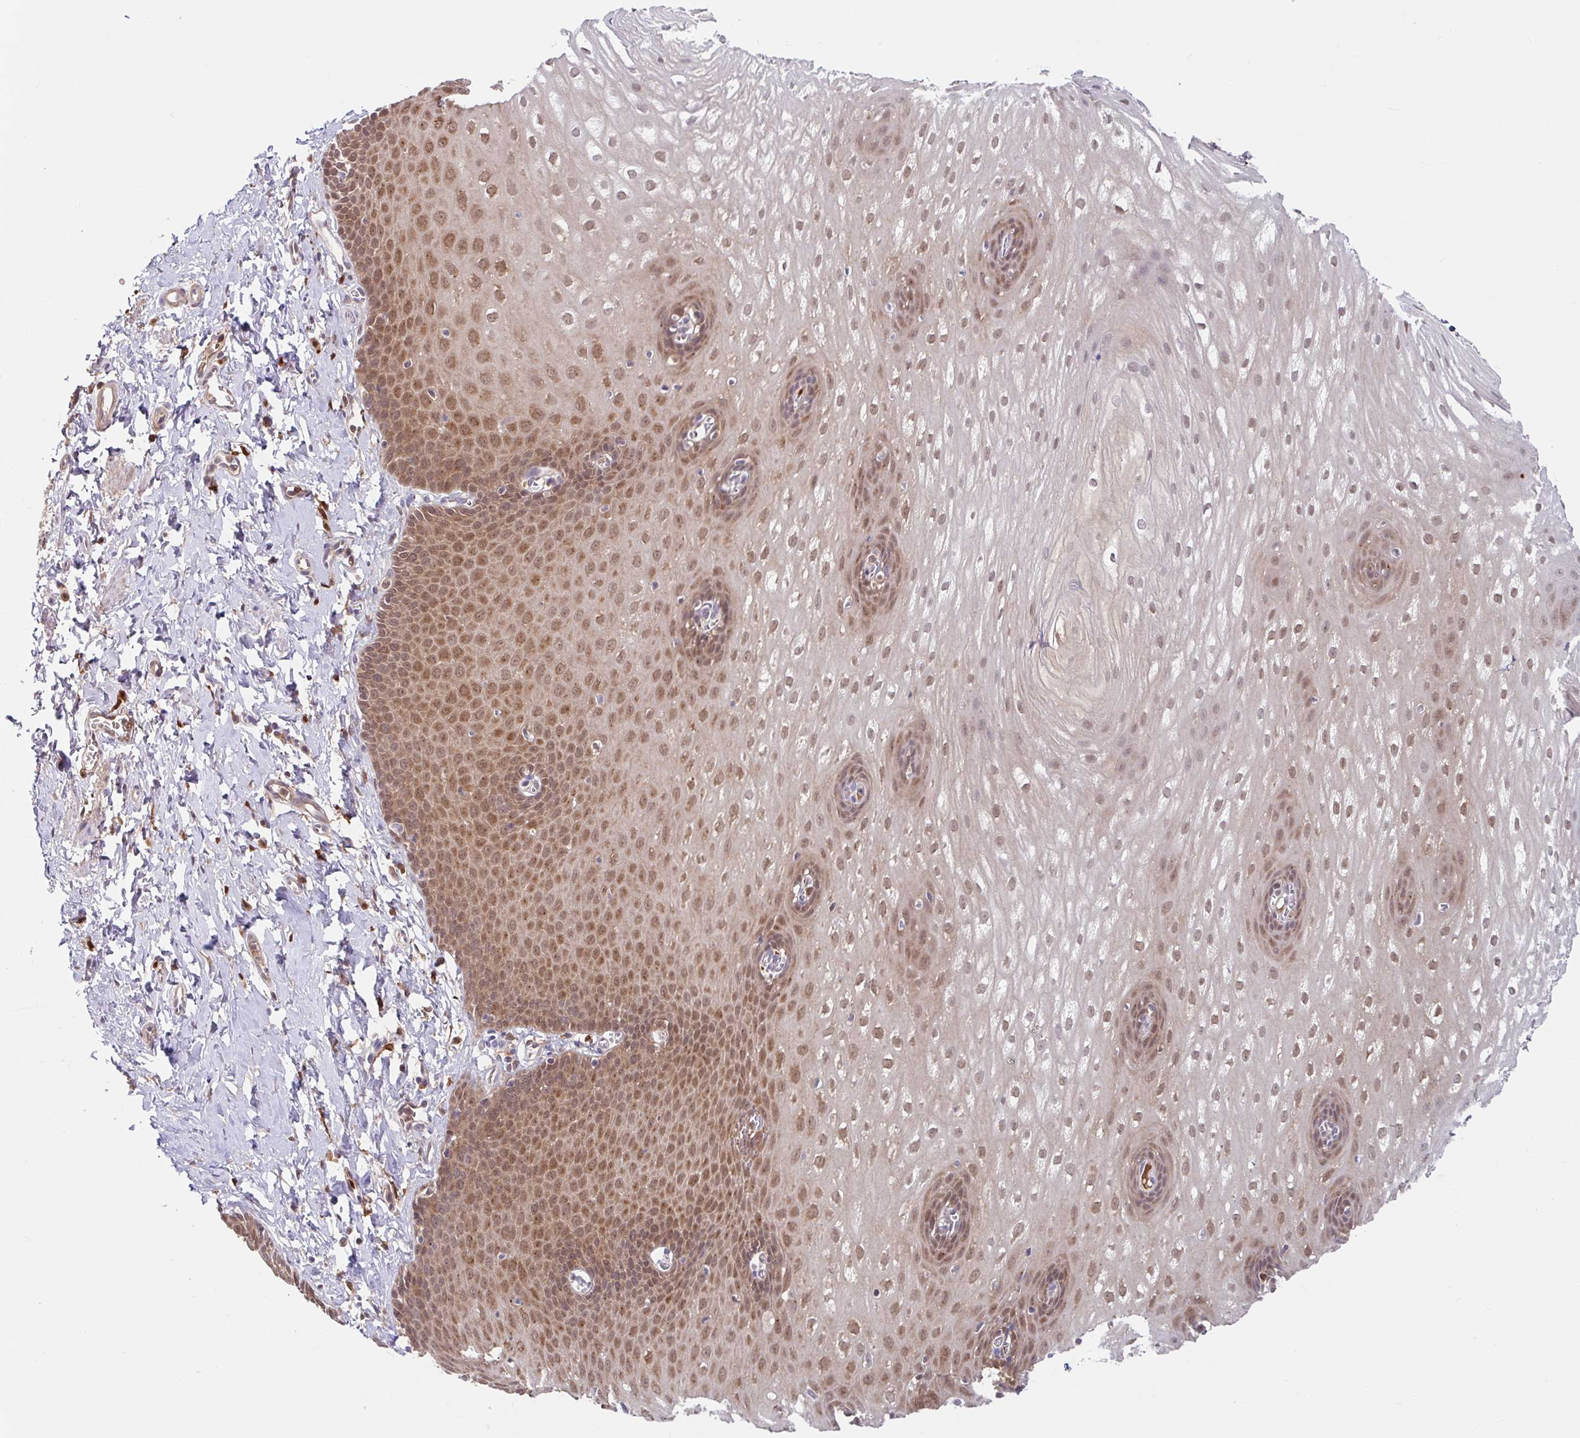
{"staining": {"intensity": "moderate", "quantity": ">75%", "location": "cytoplasmic/membranous,nuclear"}, "tissue": "esophagus", "cell_type": "Squamous epithelial cells", "image_type": "normal", "snomed": [{"axis": "morphology", "description": "Normal tissue, NOS"}, {"axis": "topography", "description": "Esophagus"}], "caption": "A brown stain highlights moderate cytoplasmic/membranous,nuclear staining of a protein in squamous epithelial cells of normal human esophagus. The protein of interest is stained brown, and the nuclei are stained in blue (DAB IHC with brightfield microscopy, high magnification).", "gene": "BLVRA", "patient": {"sex": "male", "age": 70}}